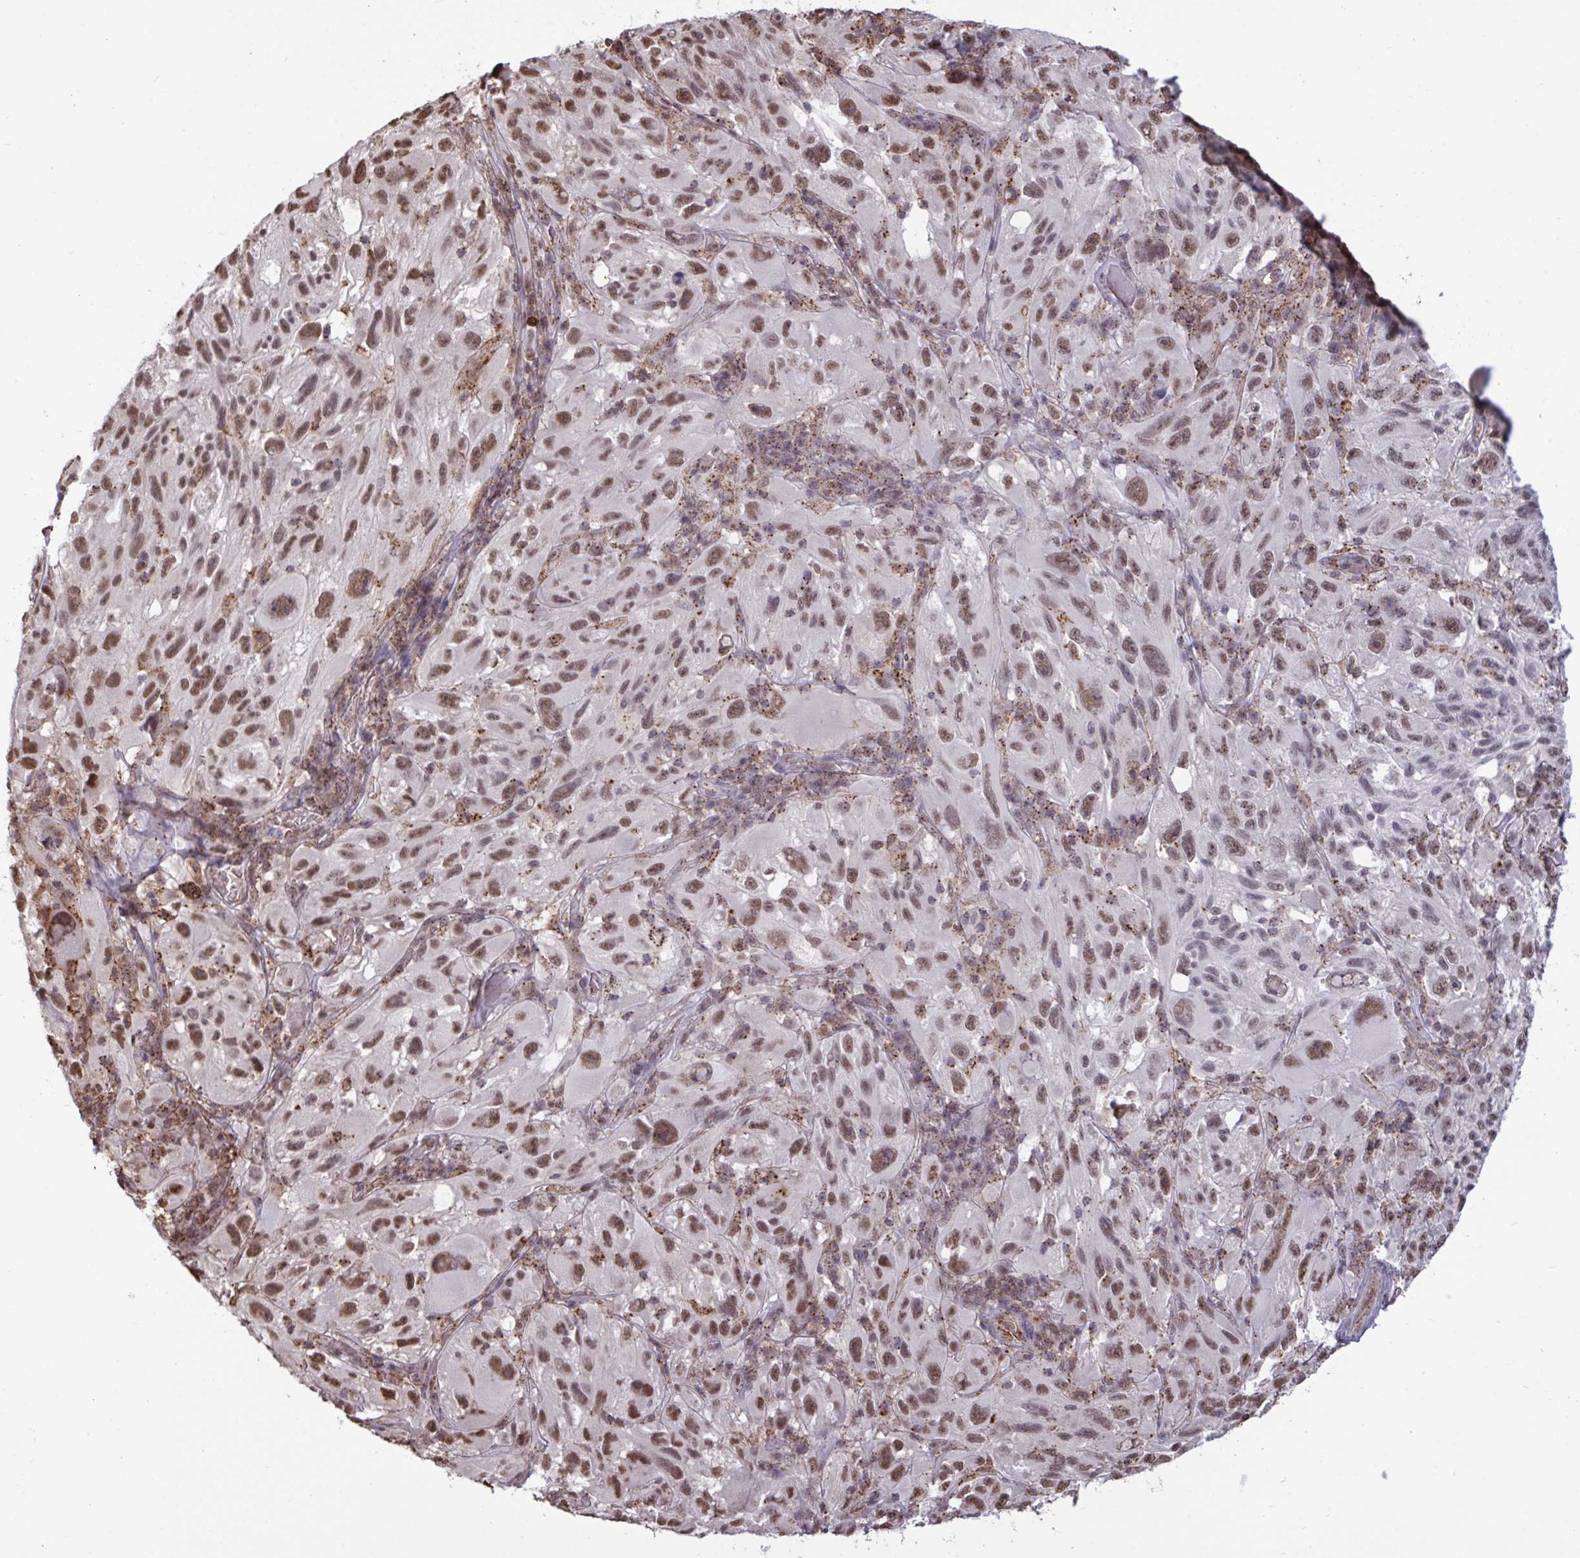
{"staining": {"intensity": "moderate", "quantity": ">75%", "location": "nuclear"}, "tissue": "melanoma", "cell_type": "Tumor cells", "image_type": "cancer", "snomed": [{"axis": "morphology", "description": "Malignant melanoma, NOS"}, {"axis": "topography", "description": "Skin"}], "caption": "Protein staining of malignant melanoma tissue exhibits moderate nuclear positivity in about >75% of tumor cells.", "gene": "PUF60", "patient": {"sex": "female", "age": 71}}